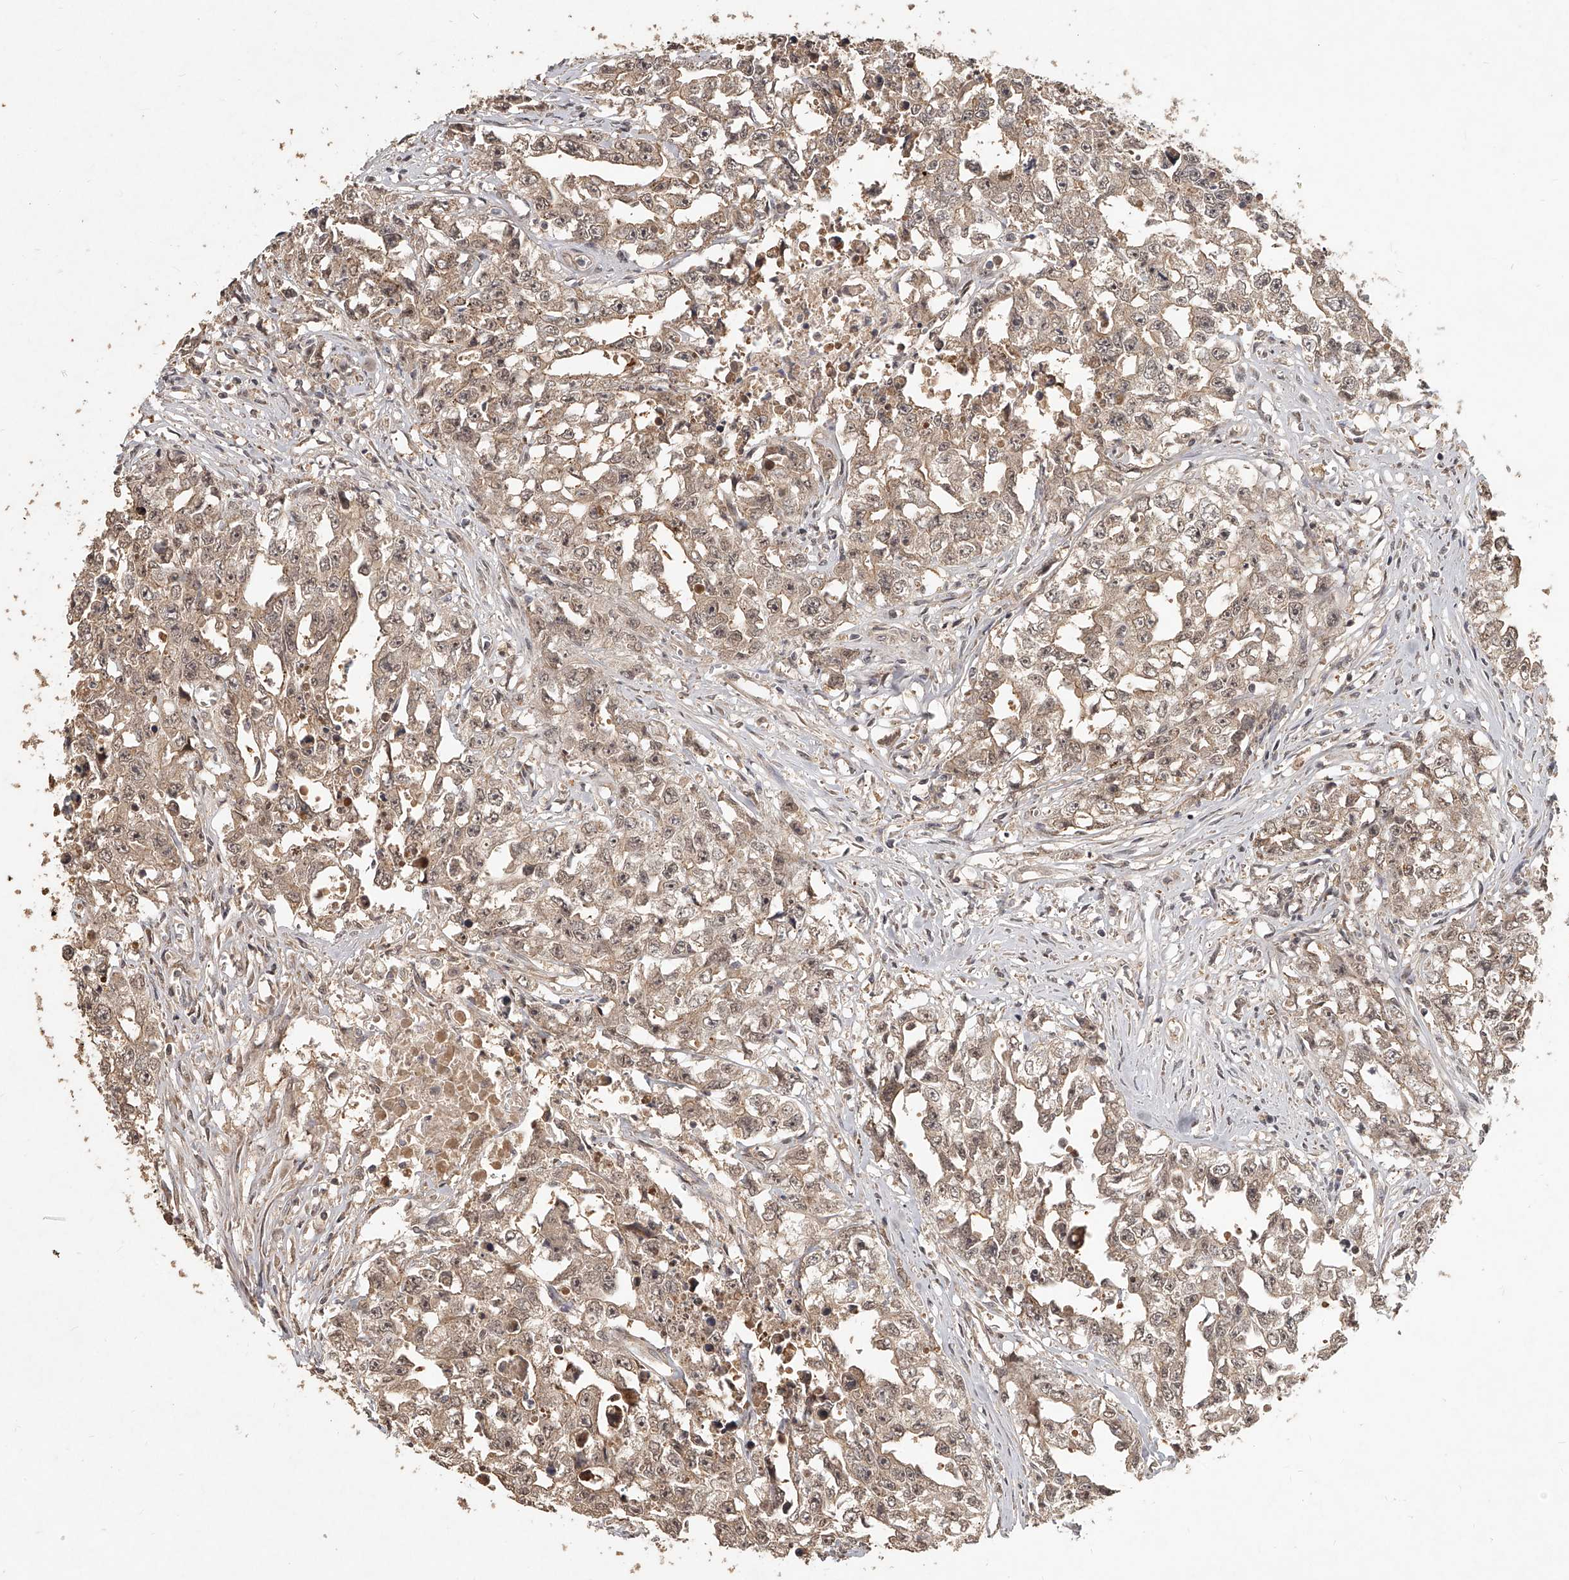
{"staining": {"intensity": "weak", "quantity": ">75%", "location": "cytoplasmic/membranous,nuclear"}, "tissue": "testis cancer", "cell_type": "Tumor cells", "image_type": "cancer", "snomed": [{"axis": "morphology", "description": "Seminoma, NOS"}, {"axis": "morphology", "description": "Carcinoma, Embryonal, NOS"}, {"axis": "topography", "description": "Testis"}], "caption": "Testis cancer (embryonal carcinoma) tissue exhibits weak cytoplasmic/membranous and nuclear positivity in about >75% of tumor cells The staining was performed using DAB (3,3'-diaminobenzidine), with brown indicating positive protein expression. Nuclei are stained blue with hematoxylin.", "gene": "SLC37A1", "patient": {"sex": "male", "age": 43}}